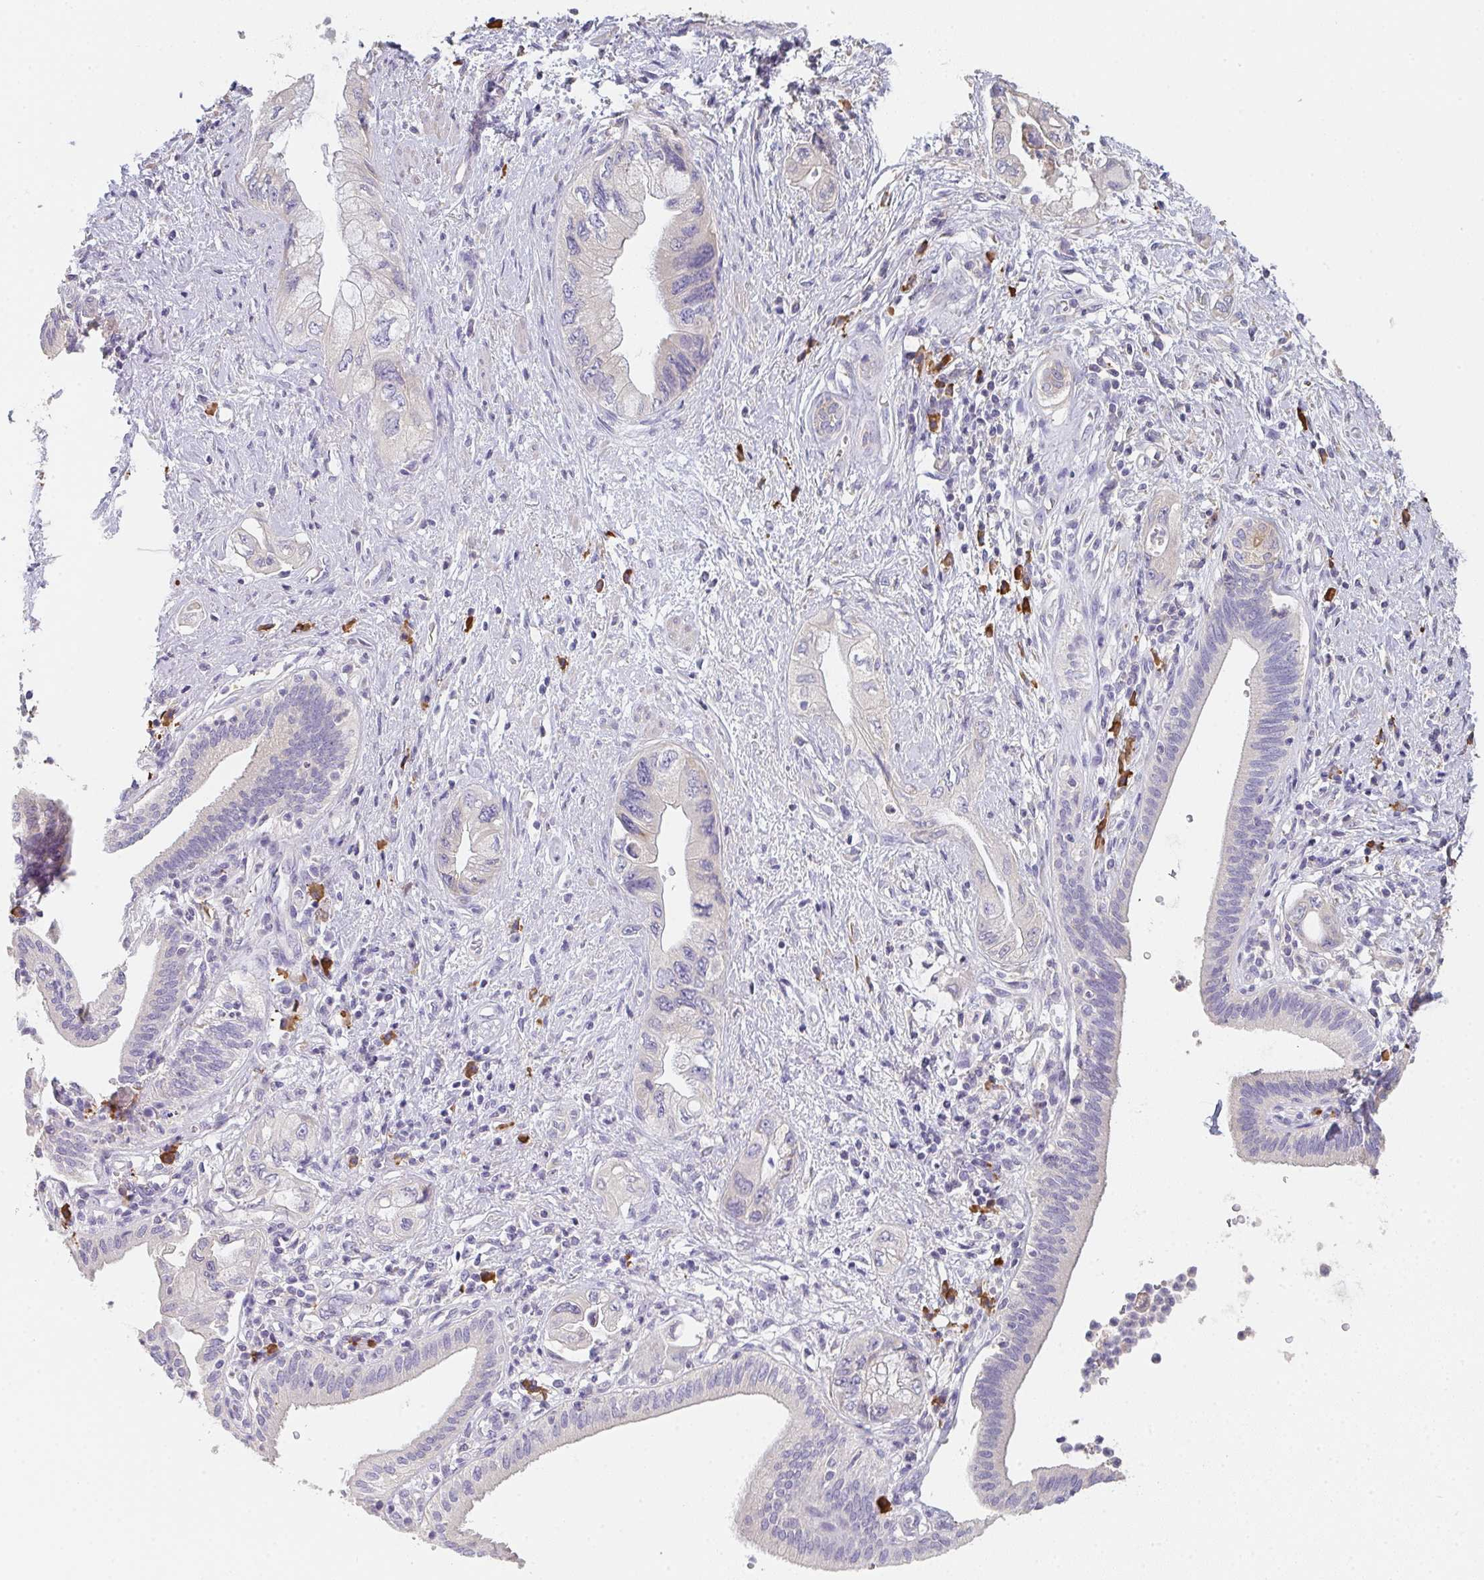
{"staining": {"intensity": "negative", "quantity": "none", "location": "none"}, "tissue": "pancreatic cancer", "cell_type": "Tumor cells", "image_type": "cancer", "snomed": [{"axis": "morphology", "description": "Adenocarcinoma, NOS"}, {"axis": "topography", "description": "Pancreas"}], "caption": "Pancreatic cancer (adenocarcinoma) was stained to show a protein in brown. There is no significant positivity in tumor cells.", "gene": "ZNF215", "patient": {"sex": "female", "age": 73}}